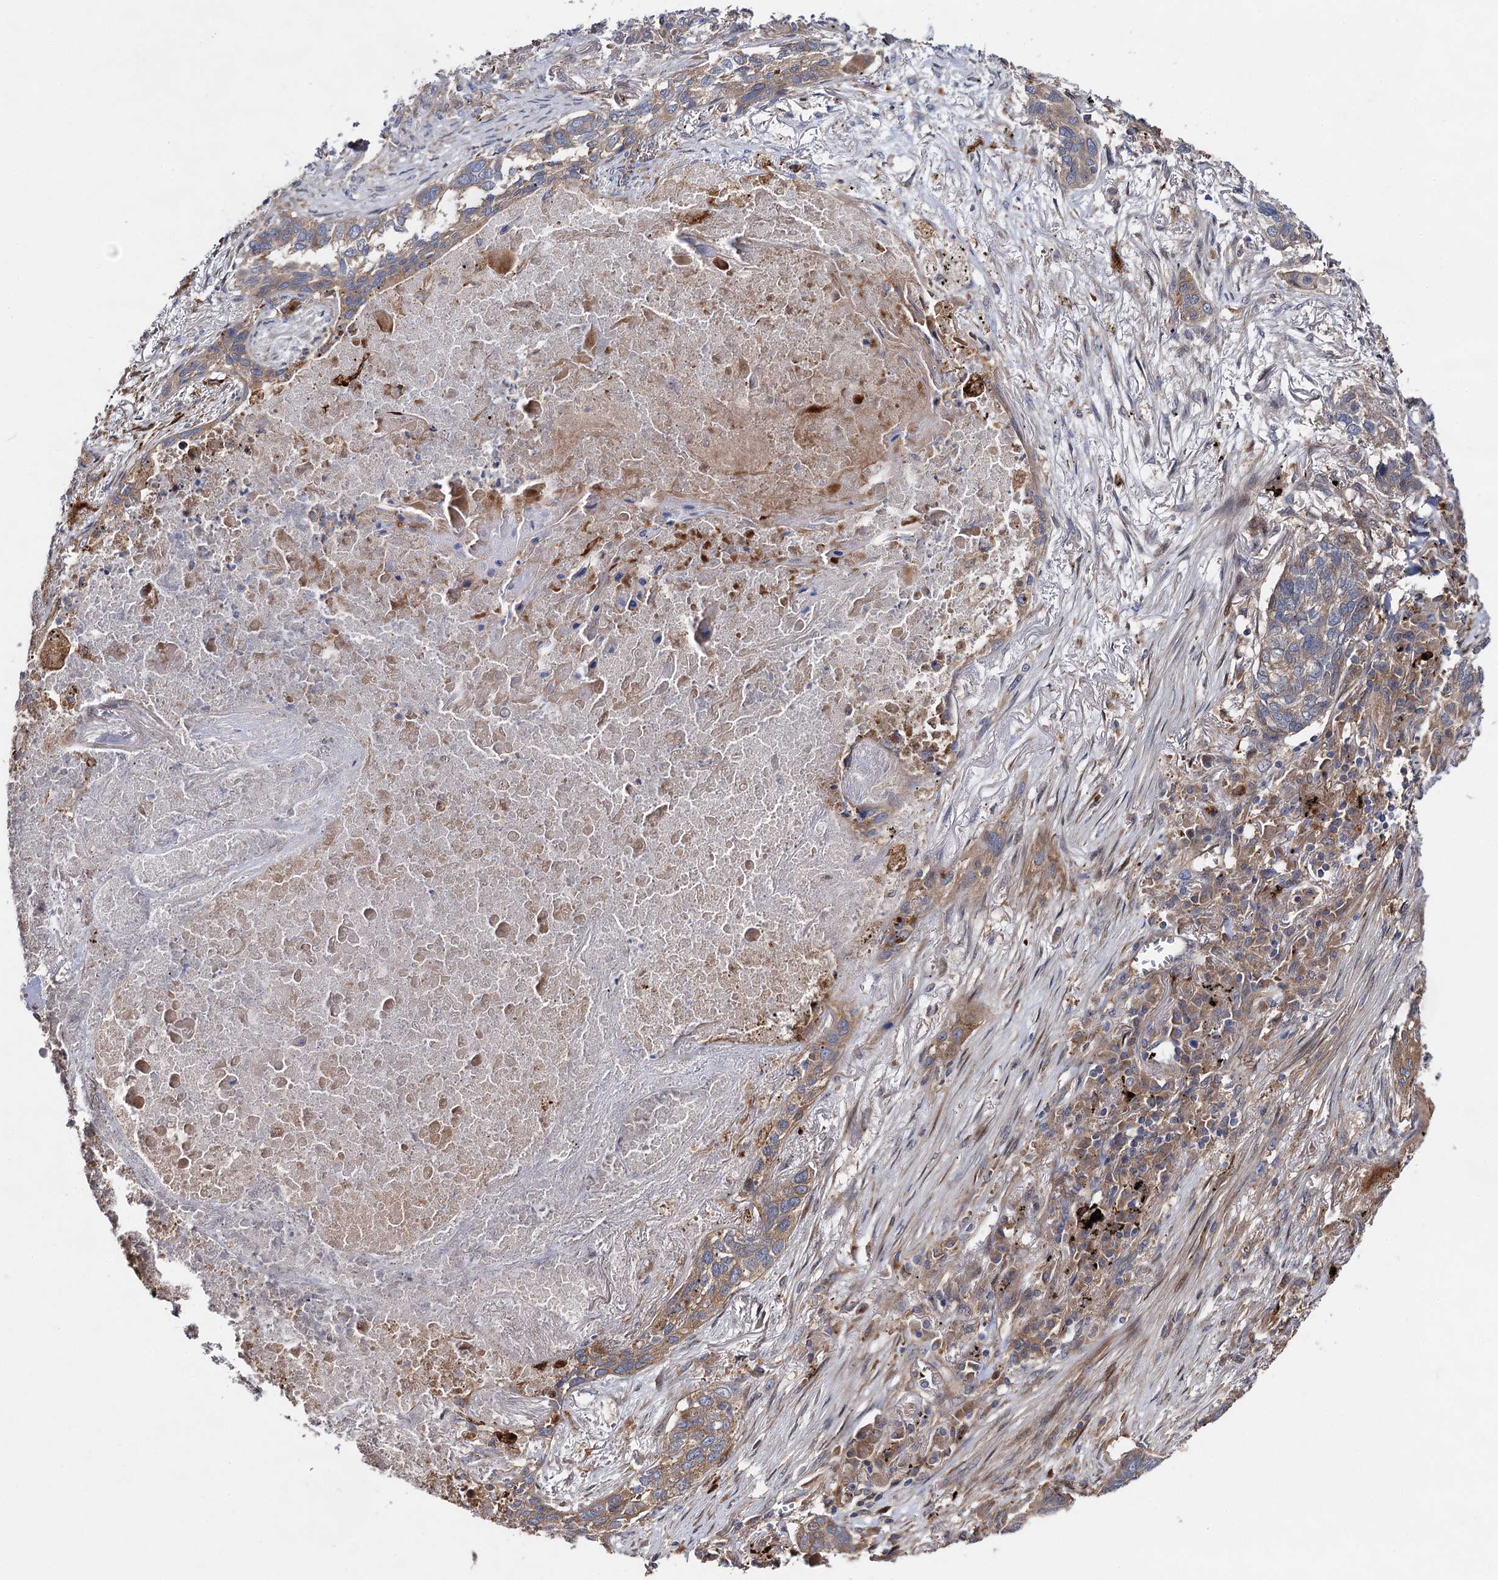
{"staining": {"intensity": "weak", "quantity": "25%-75%", "location": "cytoplasmic/membranous"}, "tissue": "lung cancer", "cell_type": "Tumor cells", "image_type": "cancer", "snomed": [{"axis": "morphology", "description": "Squamous cell carcinoma, NOS"}, {"axis": "topography", "description": "Lung"}], "caption": "Human lung cancer stained for a protein (brown) demonstrates weak cytoplasmic/membranous positive positivity in about 25%-75% of tumor cells.", "gene": "NAA25", "patient": {"sex": "female", "age": 63}}